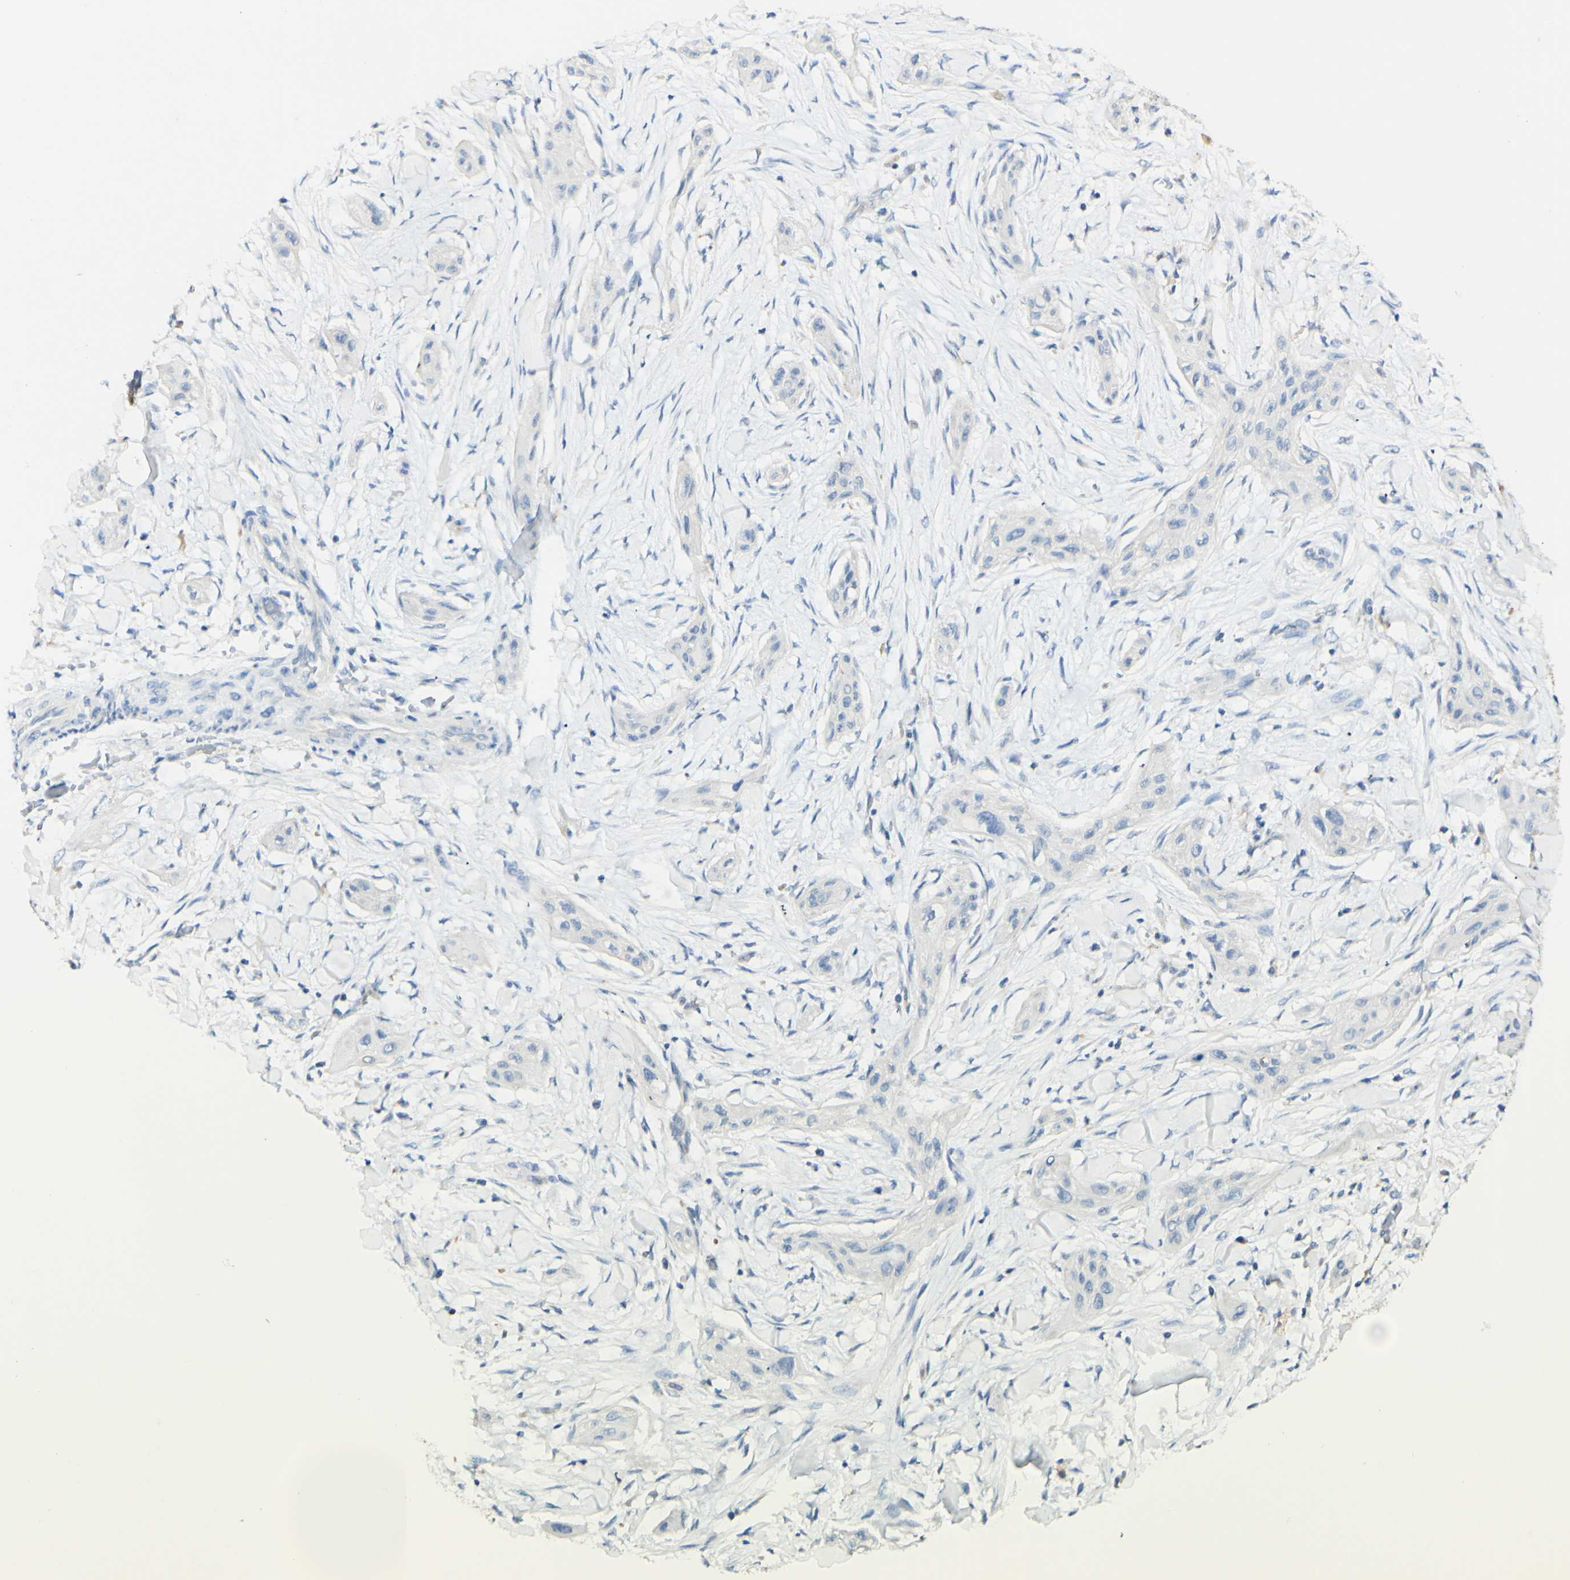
{"staining": {"intensity": "negative", "quantity": "none", "location": "none"}, "tissue": "lung cancer", "cell_type": "Tumor cells", "image_type": "cancer", "snomed": [{"axis": "morphology", "description": "Squamous cell carcinoma, NOS"}, {"axis": "topography", "description": "Lung"}], "caption": "Tumor cells show no significant protein staining in lung squamous cell carcinoma.", "gene": "FCGRT", "patient": {"sex": "female", "age": 47}}